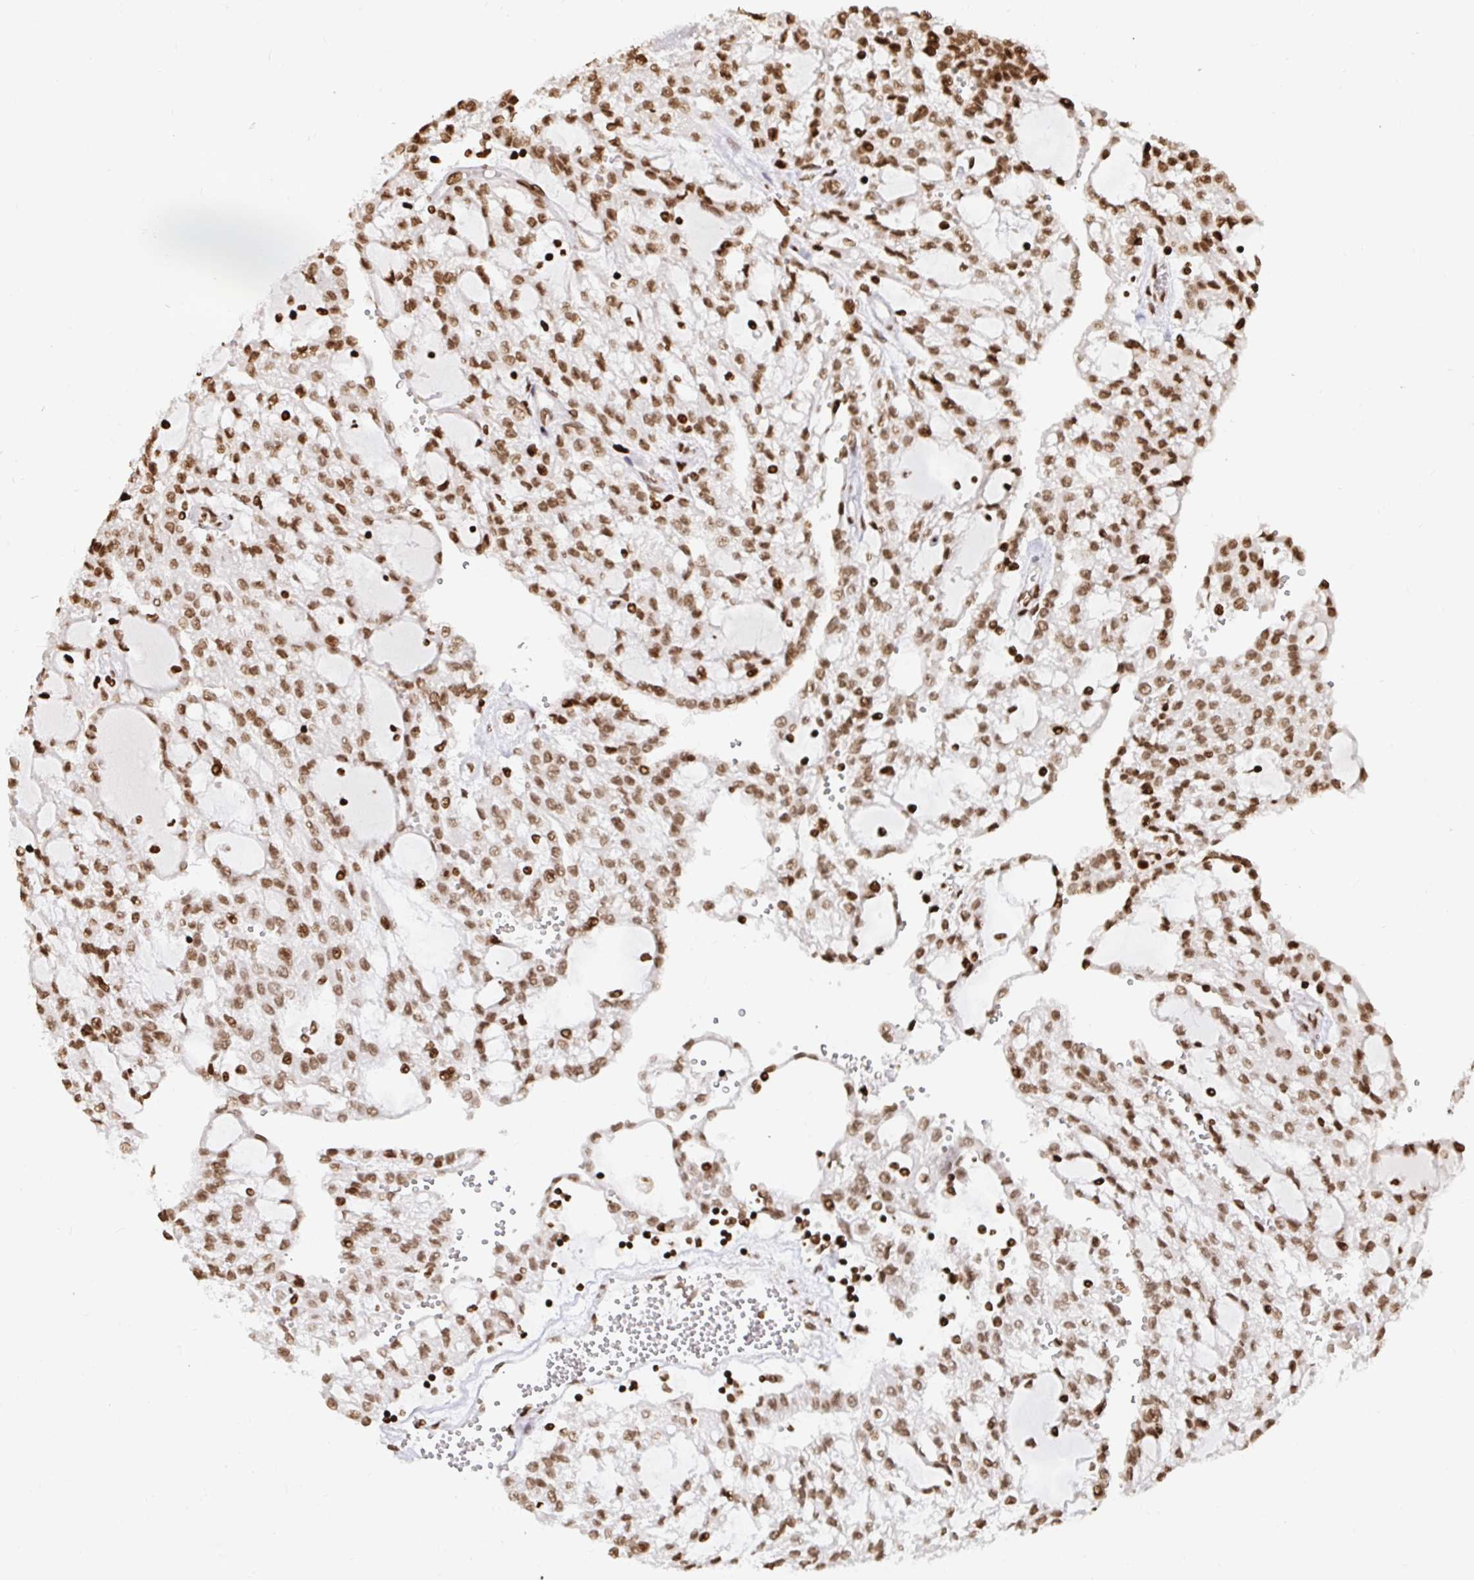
{"staining": {"intensity": "moderate", "quantity": ">75%", "location": "nuclear"}, "tissue": "renal cancer", "cell_type": "Tumor cells", "image_type": "cancer", "snomed": [{"axis": "morphology", "description": "Adenocarcinoma, NOS"}, {"axis": "topography", "description": "Kidney"}], "caption": "Immunohistochemistry staining of renal adenocarcinoma, which exhibits medium levels of moderate nuclear expression in about >75% of tumor cells indicating moderate nuclear protein expression. The staining was performed using DAB (brown) for protein detection and nuclei were counterstained in hematoxylin (blue).", "gene": "H2BC5", "patient": {"sex": "male", "age": 63}}